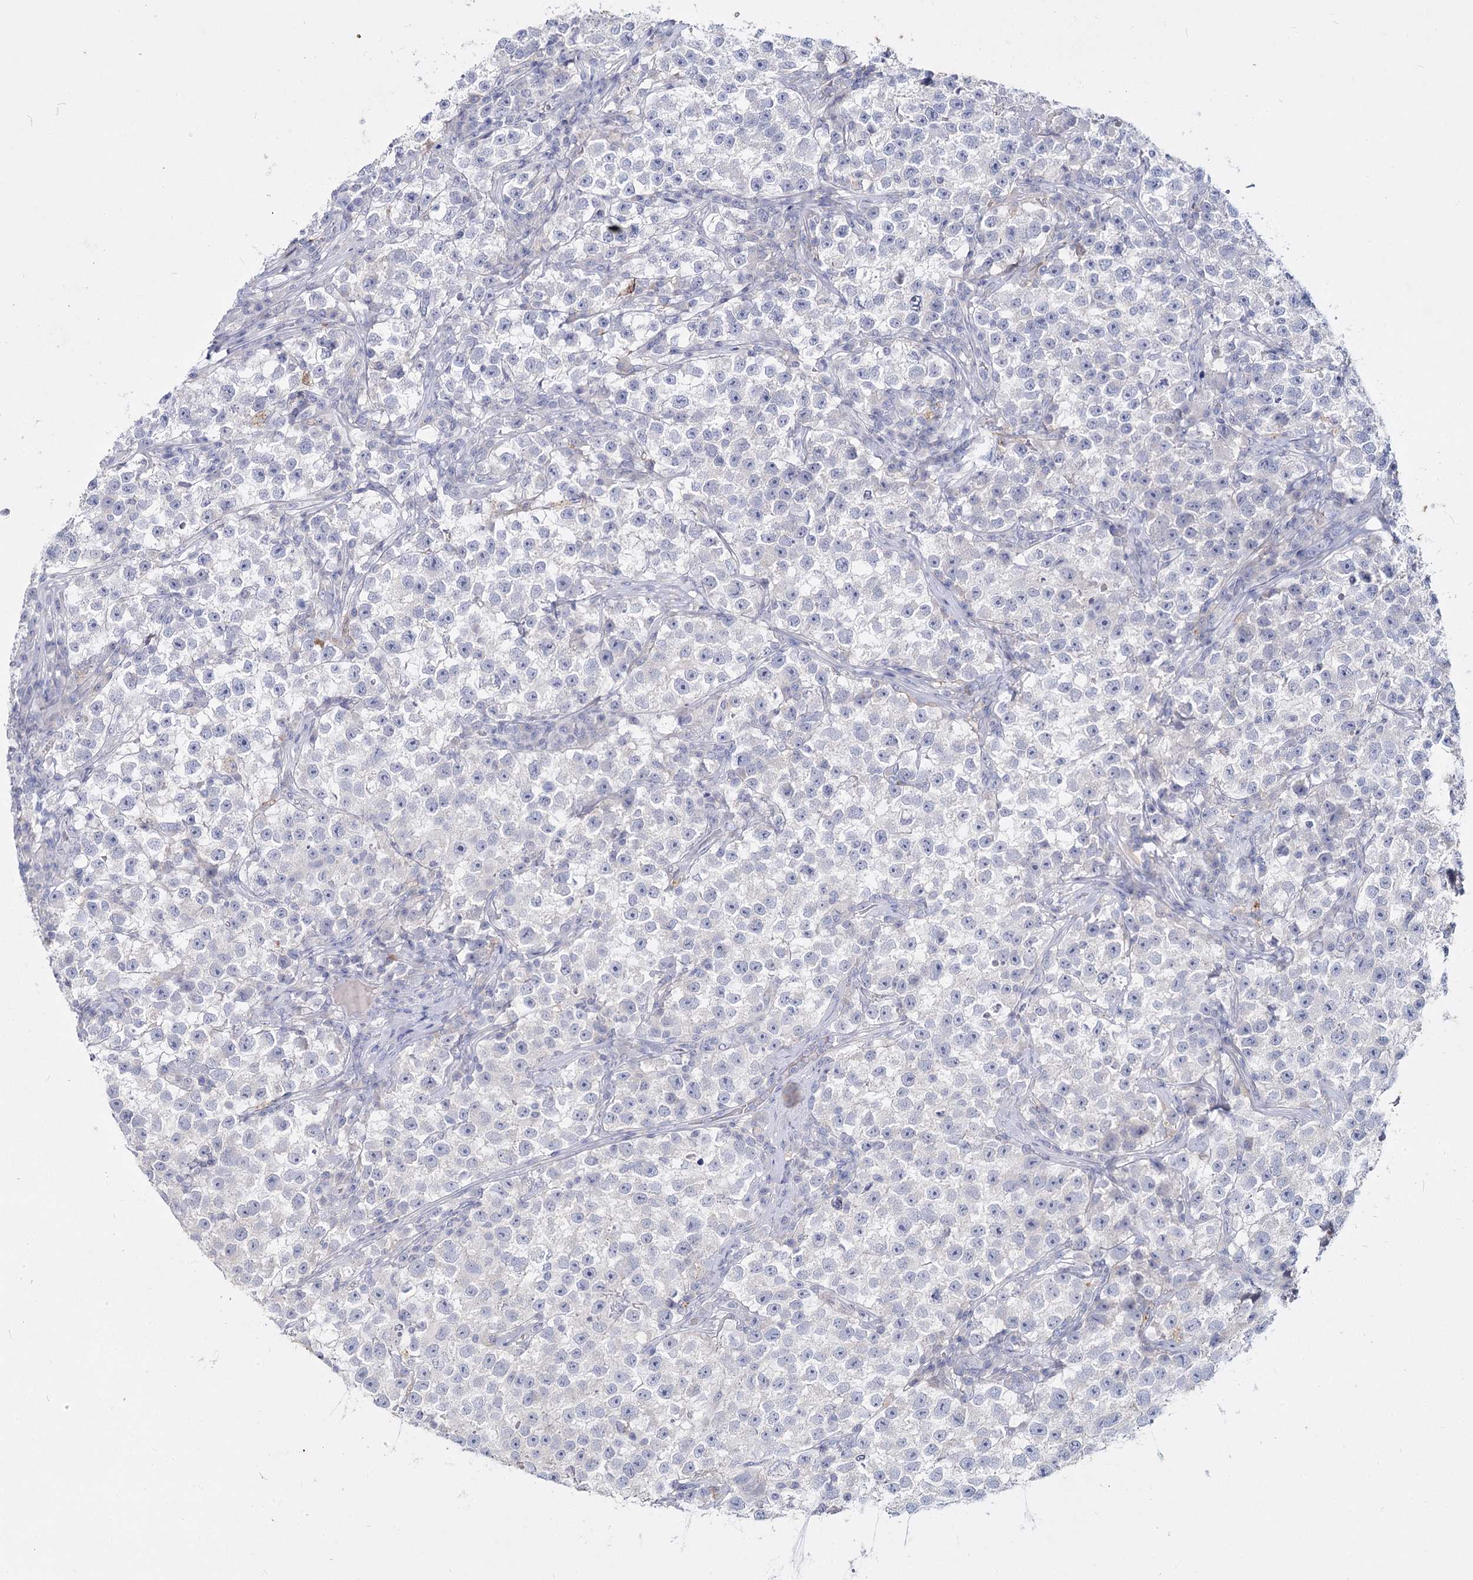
{"staining": {"intensity": "negative", "quantity": "none", "location": "none"}, "tissue": "testis cancer", "cell_type": "Tumor cells", "image_type": "cancer", "snomed": [{"axis": "morphology", "description": "Seminoma, NOS"}, {"axis": "topography", "description": "Testis"}], "caption": "Seminoma (testis) stained for a protein using IHC demonstrates no expression tumor cells.", "gene": "CCDC73", "patient": {"sex": "male", "age": 22}}